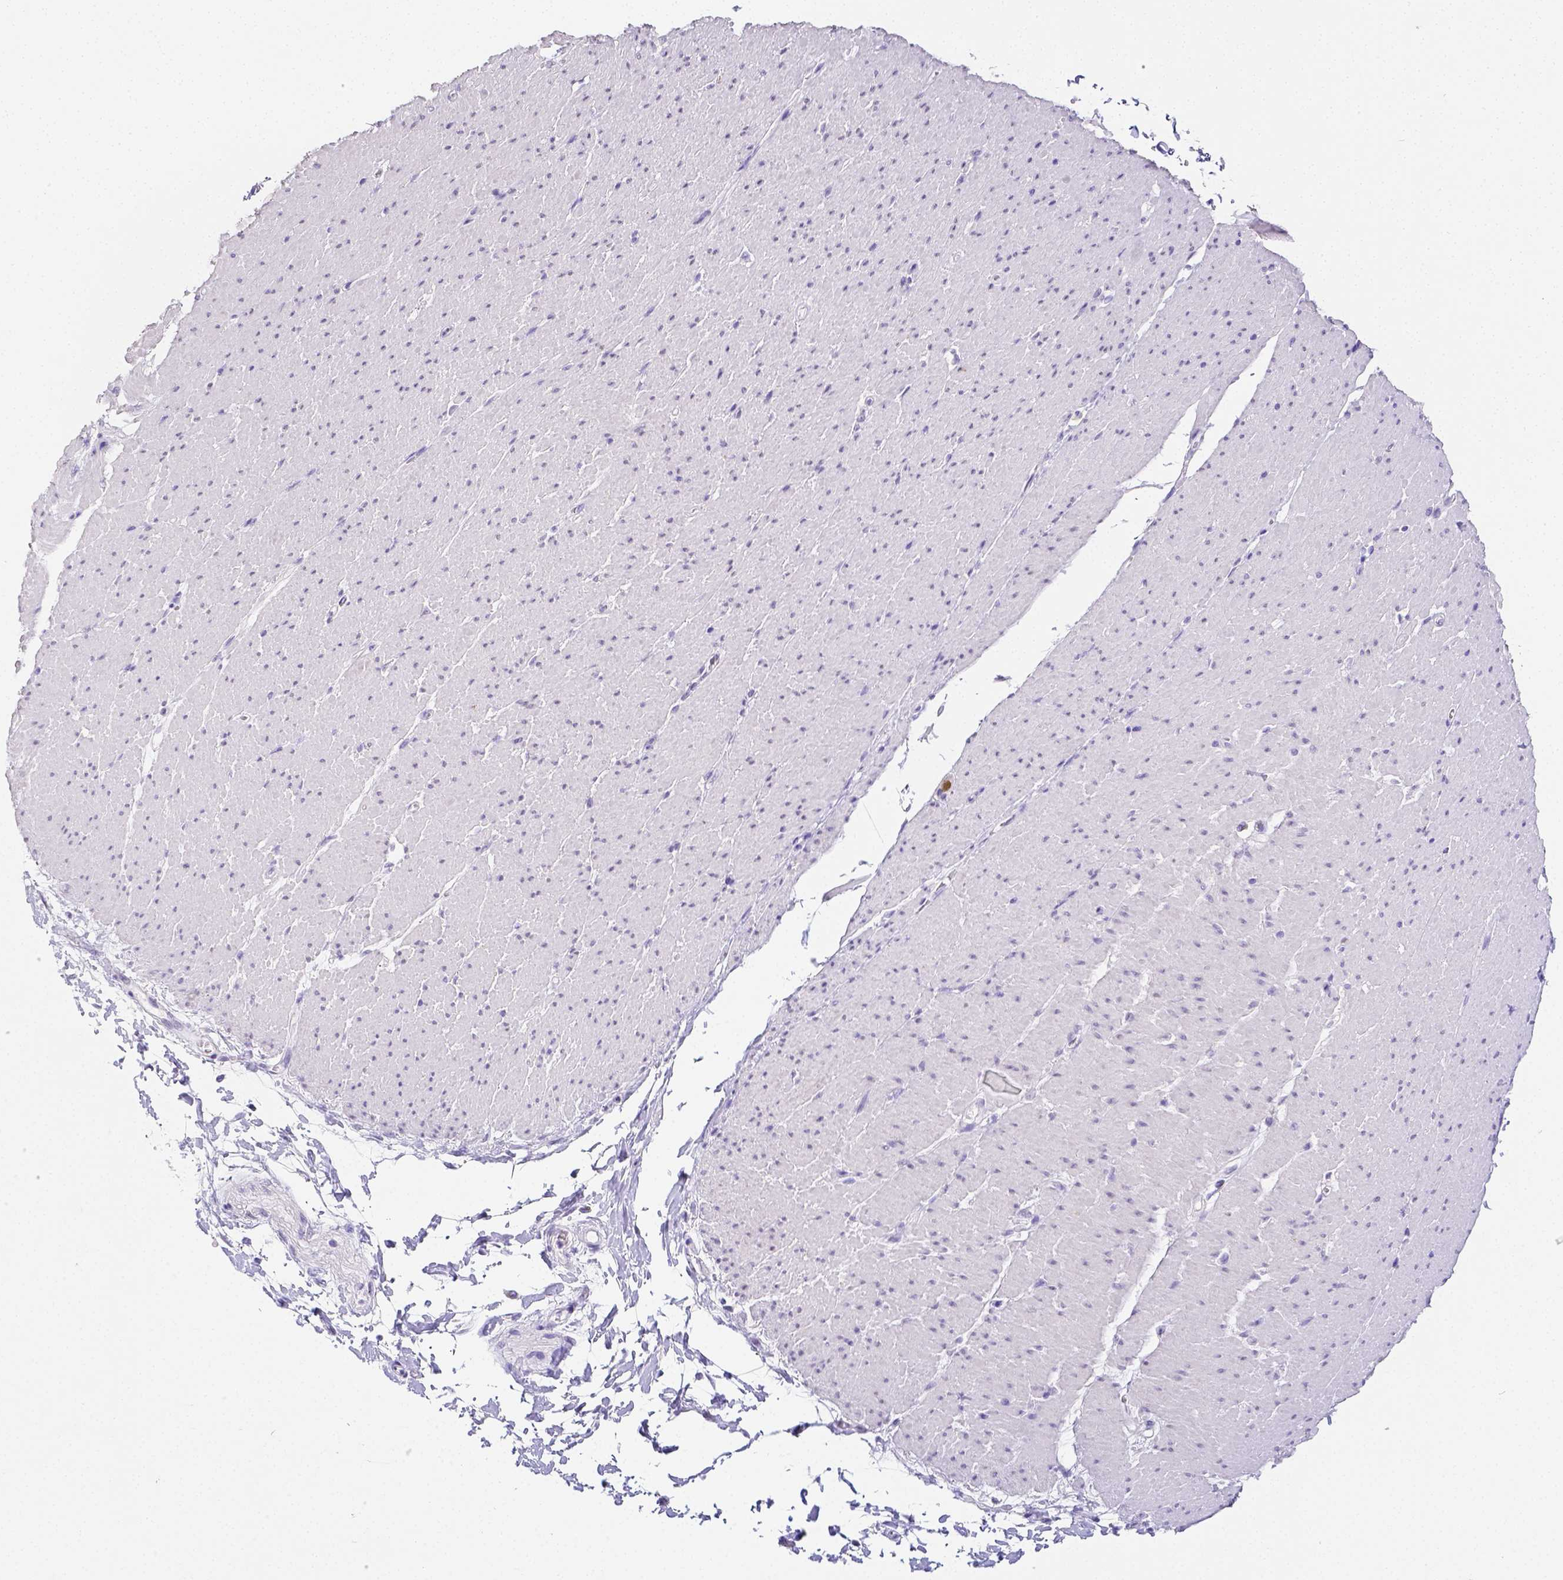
{"staining": {"intensity": "negative", "quantity": "none", "location": "none"}, "tissue": "smooth muscle", "cell_type": "Smooth muscle cells", "image_type": "normal", "snomed": [{"axis": "morphology", "description": "Normal tissue, NOS"}, {"axis": "topography", "description": "Smooth muscle"}, {"axis": "topography", "description": "Rectum"}], "caption": "Immunohistochemistry photomicrograph of unremarkable smooth muscle stained for a protein (brown), which reveals no expression in smooth muscle cells.", "gene": "ARHGAP36", "patient": {"sex": "male", "age": 53}}